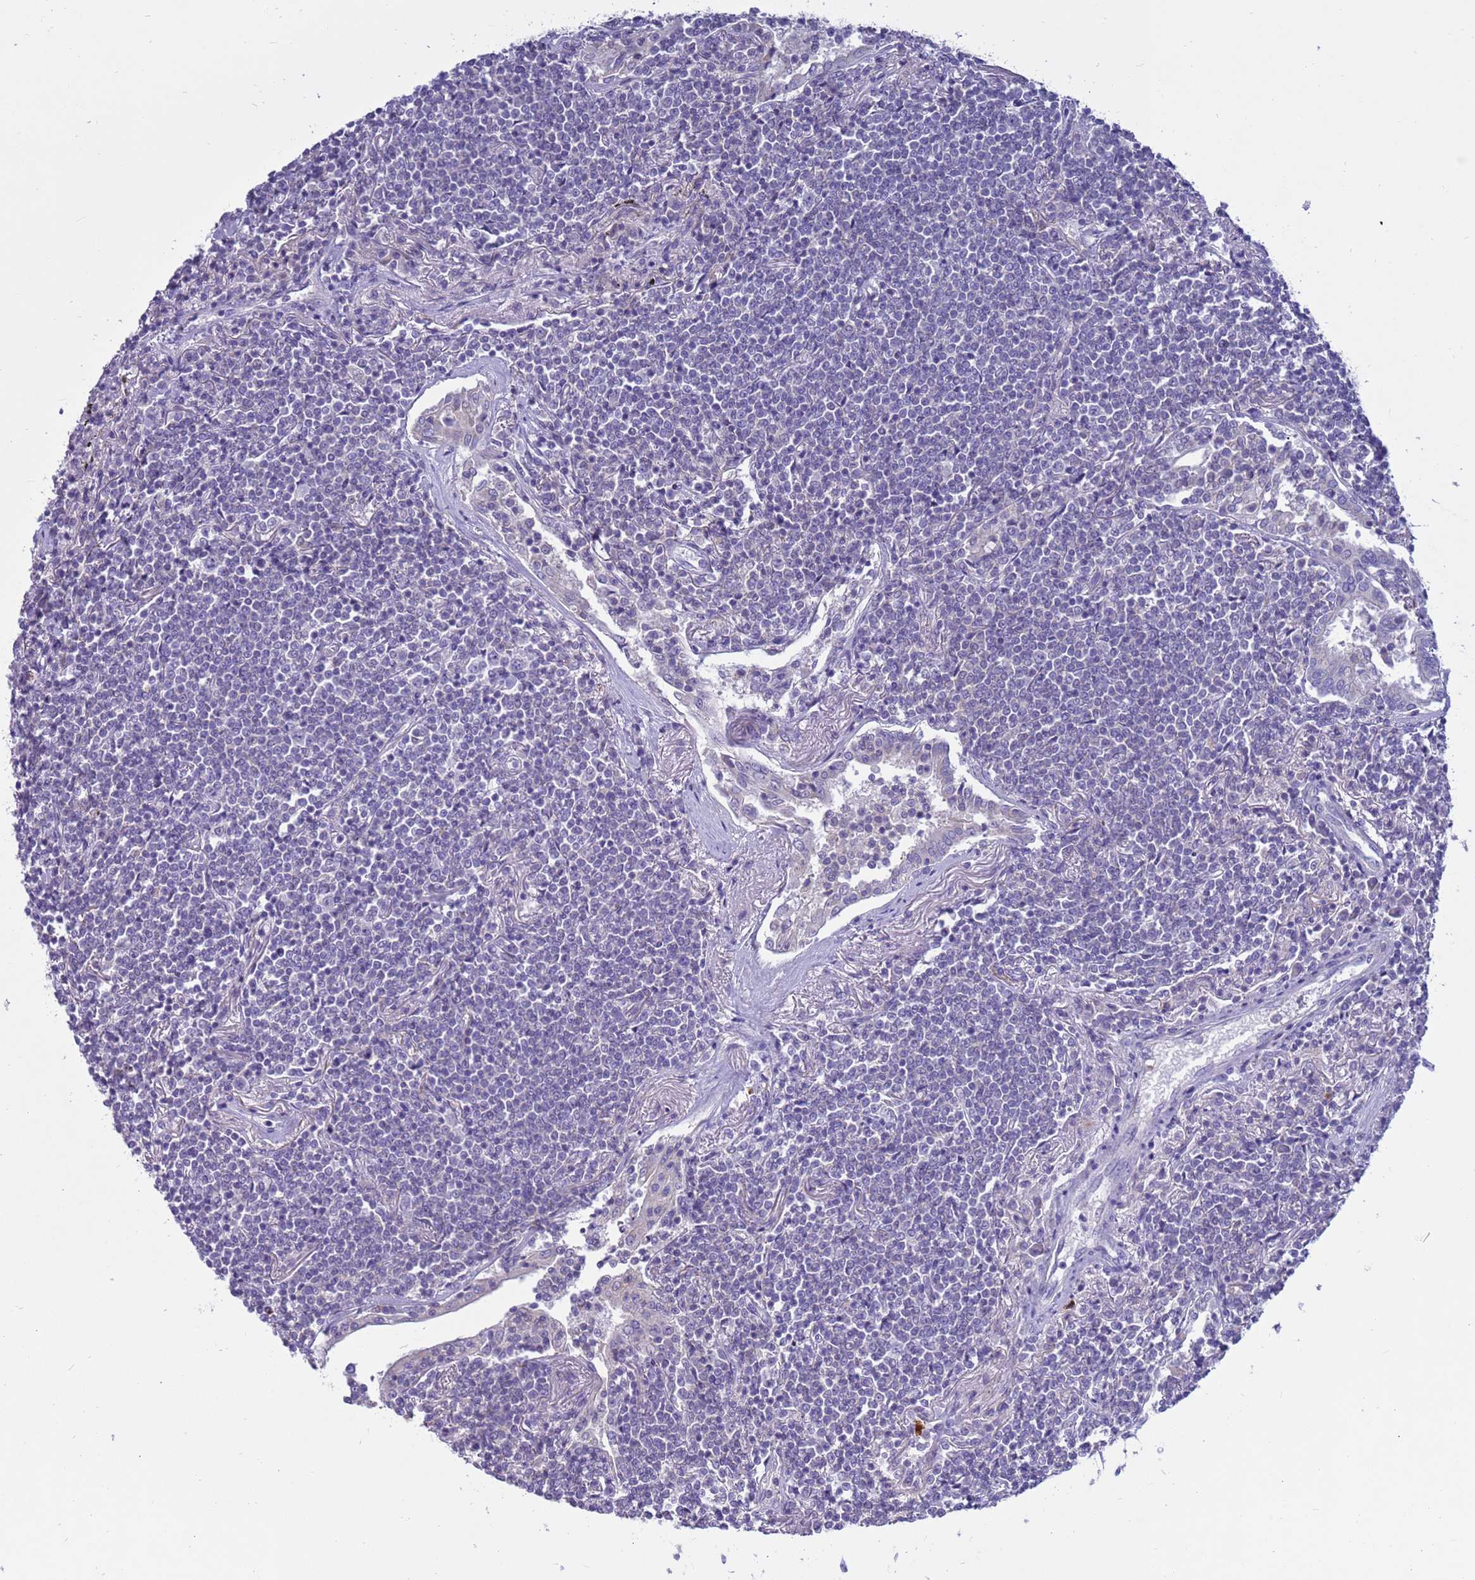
{"staining": {"intensity": "negative", "quantity": "none", "location": "none"}, "tissue": "lymphoma", "cell_type": "Tumor cells", "image_type": "cancer", "snomed": [{"axis": "morphology", "description": "Malignant lymphoma, non-Hodgkin's type, Low grade"}, {"axis": "topography", "description": "Lung"}], "caption": "Immunohistochemical staining of human lymphoma shows no significant expression in tumor cells.", "gene": "PDE10A", "patient": {"sex": "female", "age": 71}}